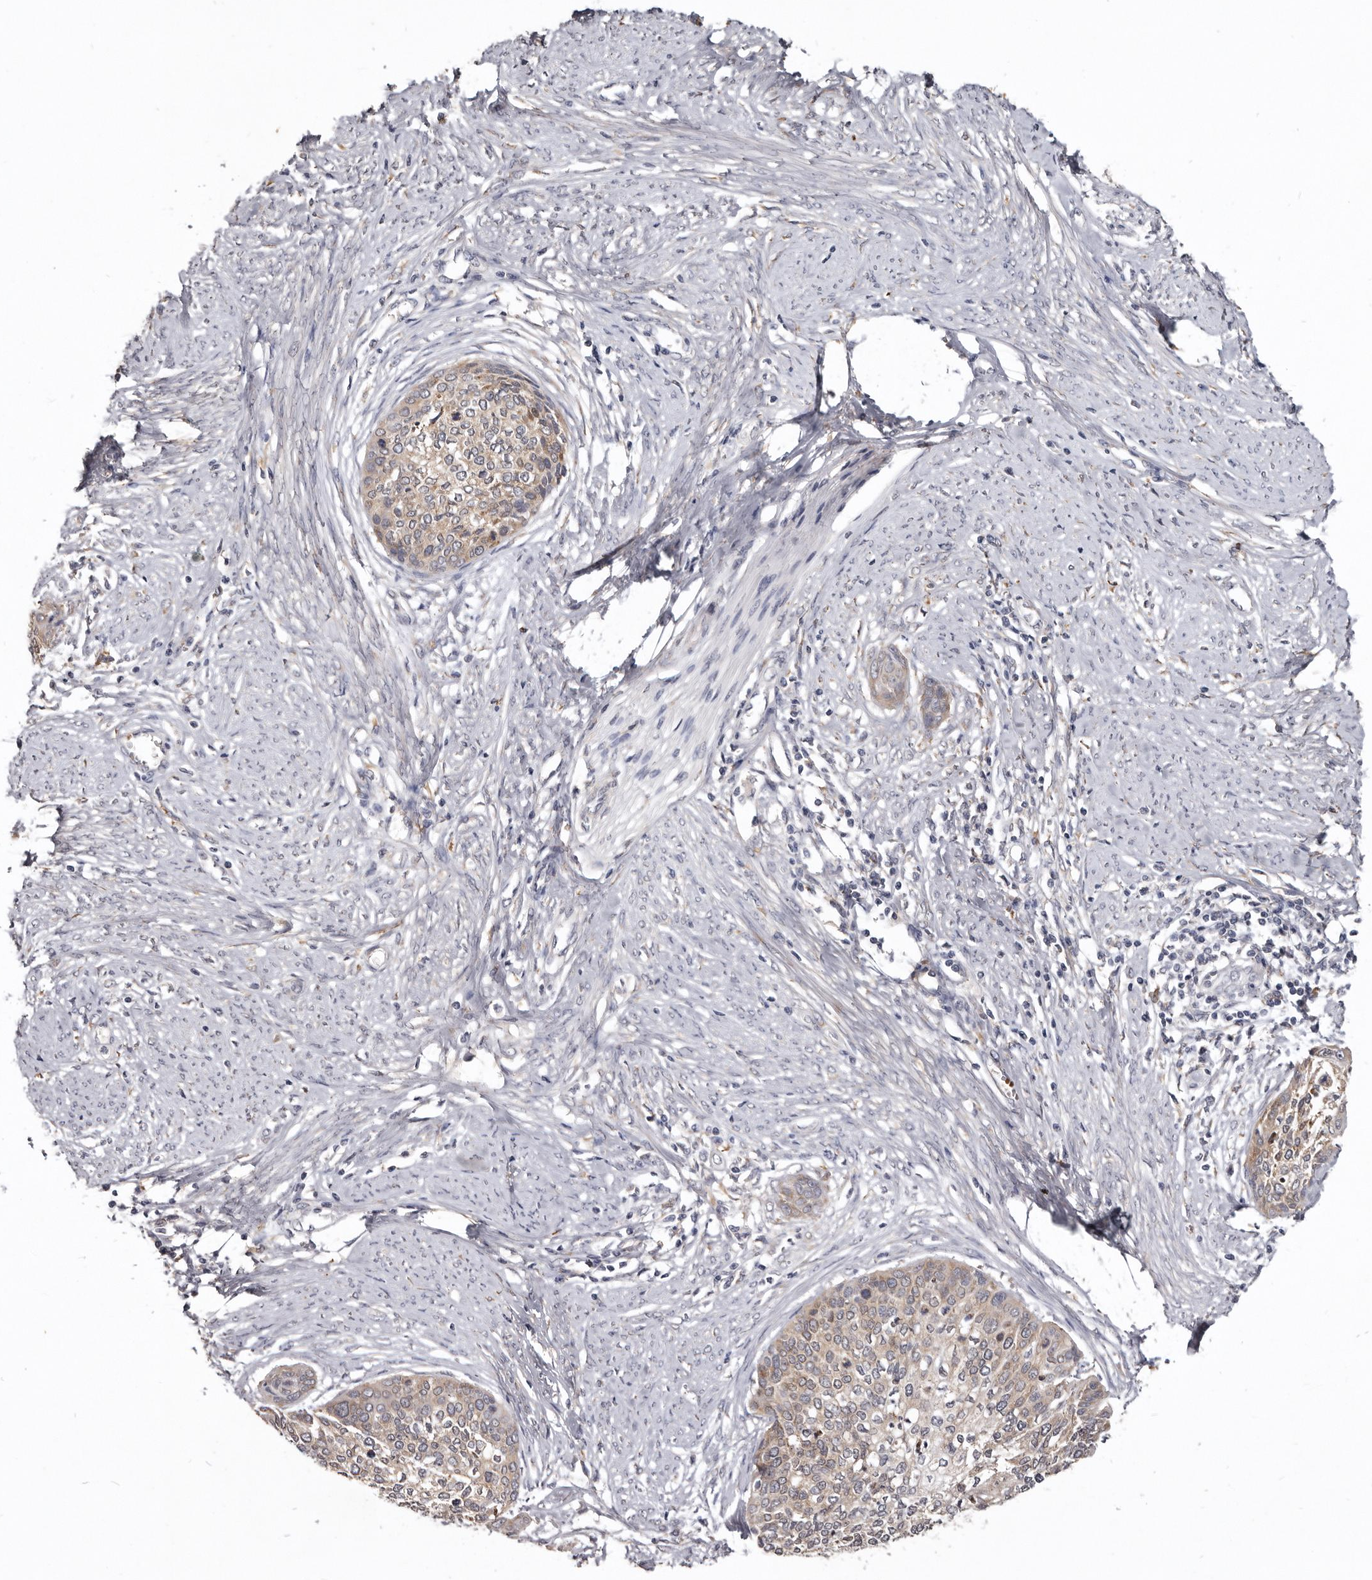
{"staining": {"intensity": "weak", "quantity": "<25%", "location": "cytoplasmic/membranous"}, "tissue": "cervical cancer", "cell_type": "Tumor cells", "image_type": "cancer", "snomed": [{"axis": "morphology", "description": "Squamous cell carcinoma, NOS"}, {"axis": "topography", "description": "Cervix"}], "caption": "This is an IHC histopathology image of human cervical cancer (squamous cell carcinoma). There is no positivity in tumor cells.", "gene": "NENF", "patient": {"sex": "female", "age": 37}}